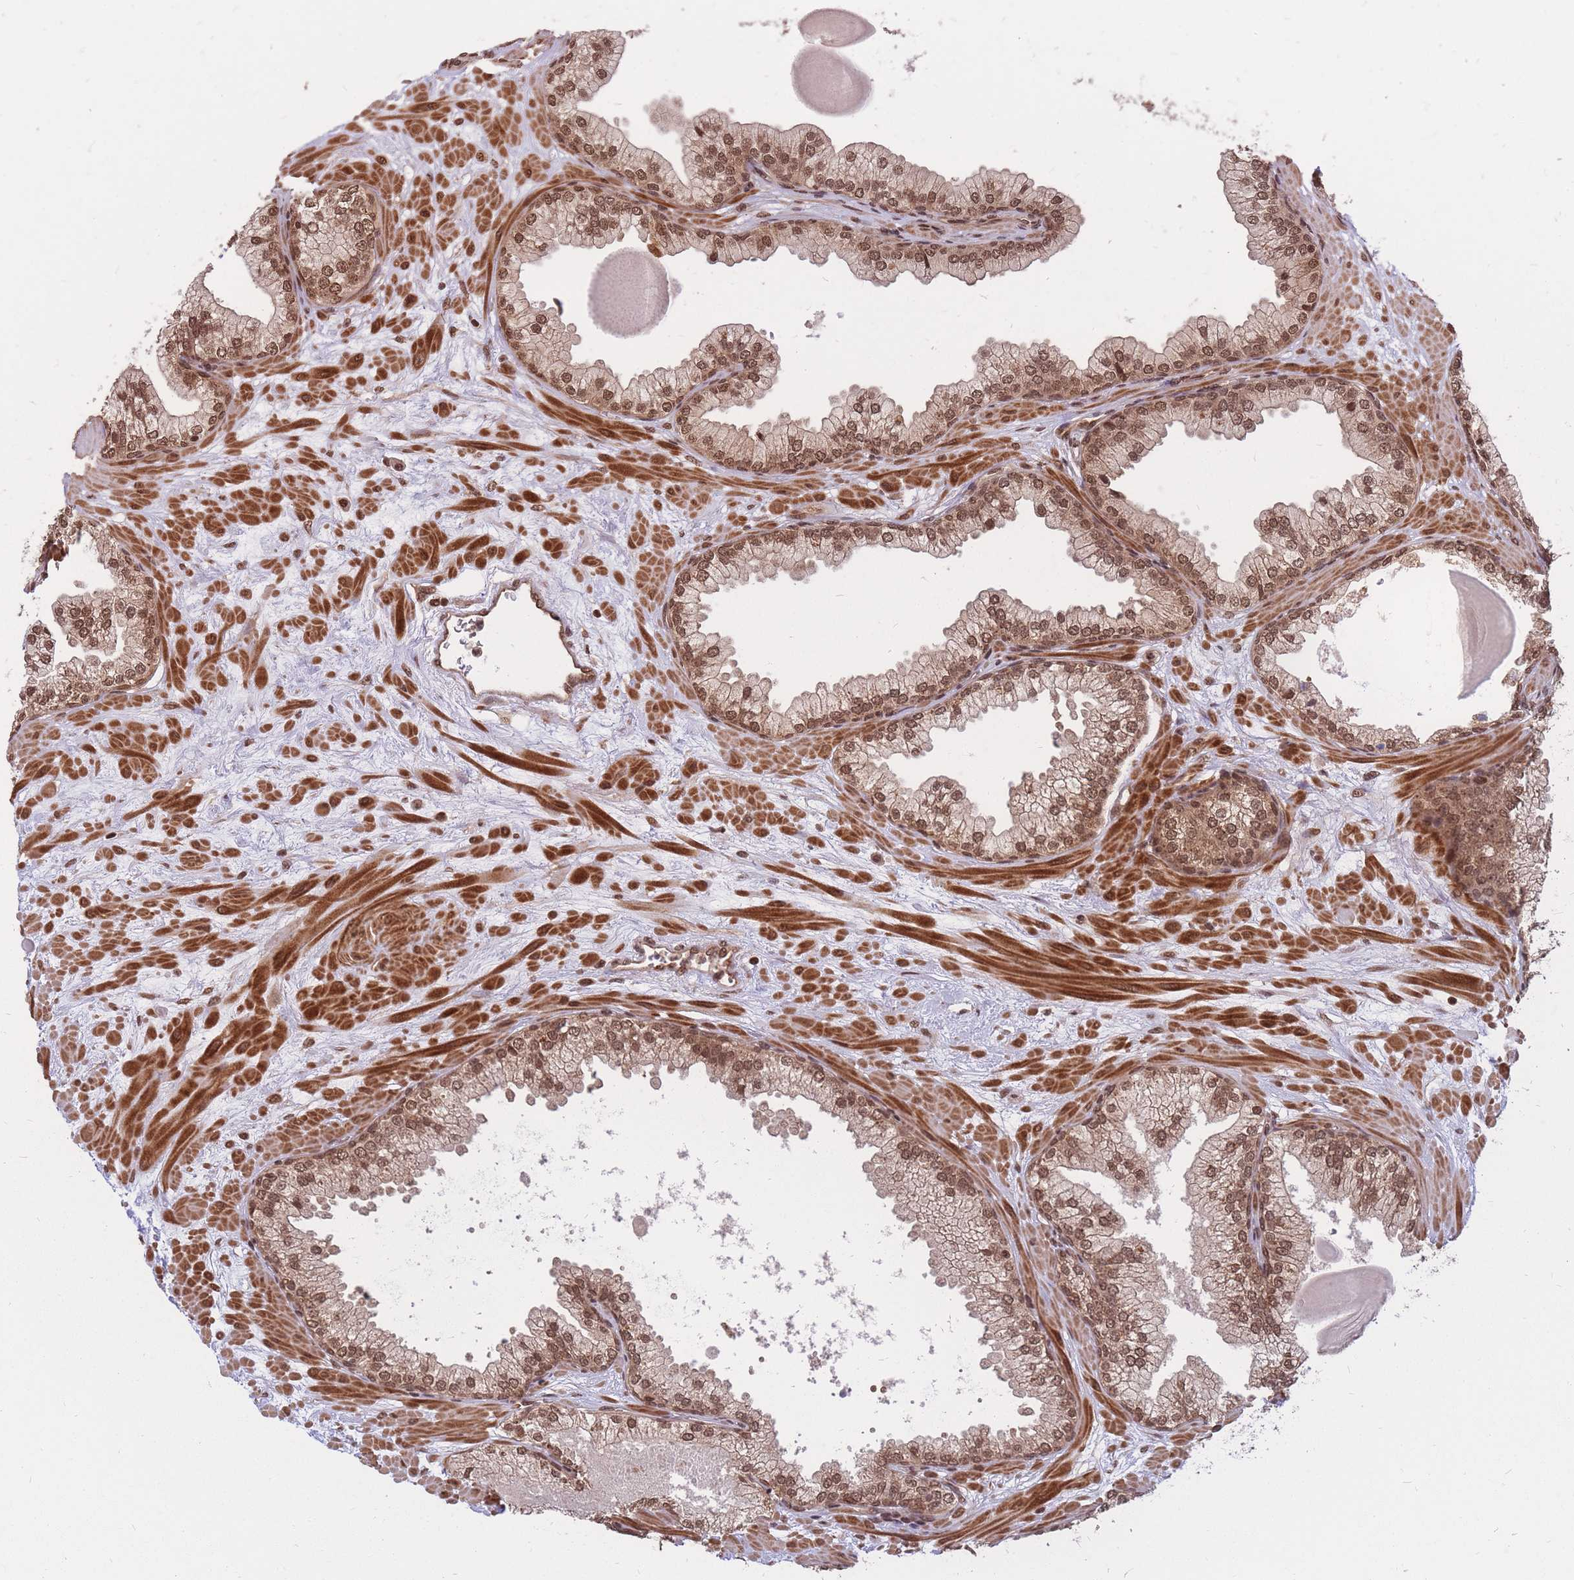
{"staining": {"intensity": "moderate", "quantity": ">75%", "location": "cytoplasmic/membranous,nuclear"}, "tissue": "prostate", "cell_type": "Glandular cells", "image_type": "normal", "snomed": [{"axis": "morphology", "description": "Normal tissue, NOS"}, {"axis": "topography", "description": "Prostate"}], "caption": "Immunohistochemistry (IHC) image of normal prostate stained for a protein (brown), which demonstrates medium levels of moderate cytoplasmic/membranous,nuclear expression in approximately >75% of glandular cells.", "gene": "SRA1", "patient": {"sex": "male", "age": 61}}